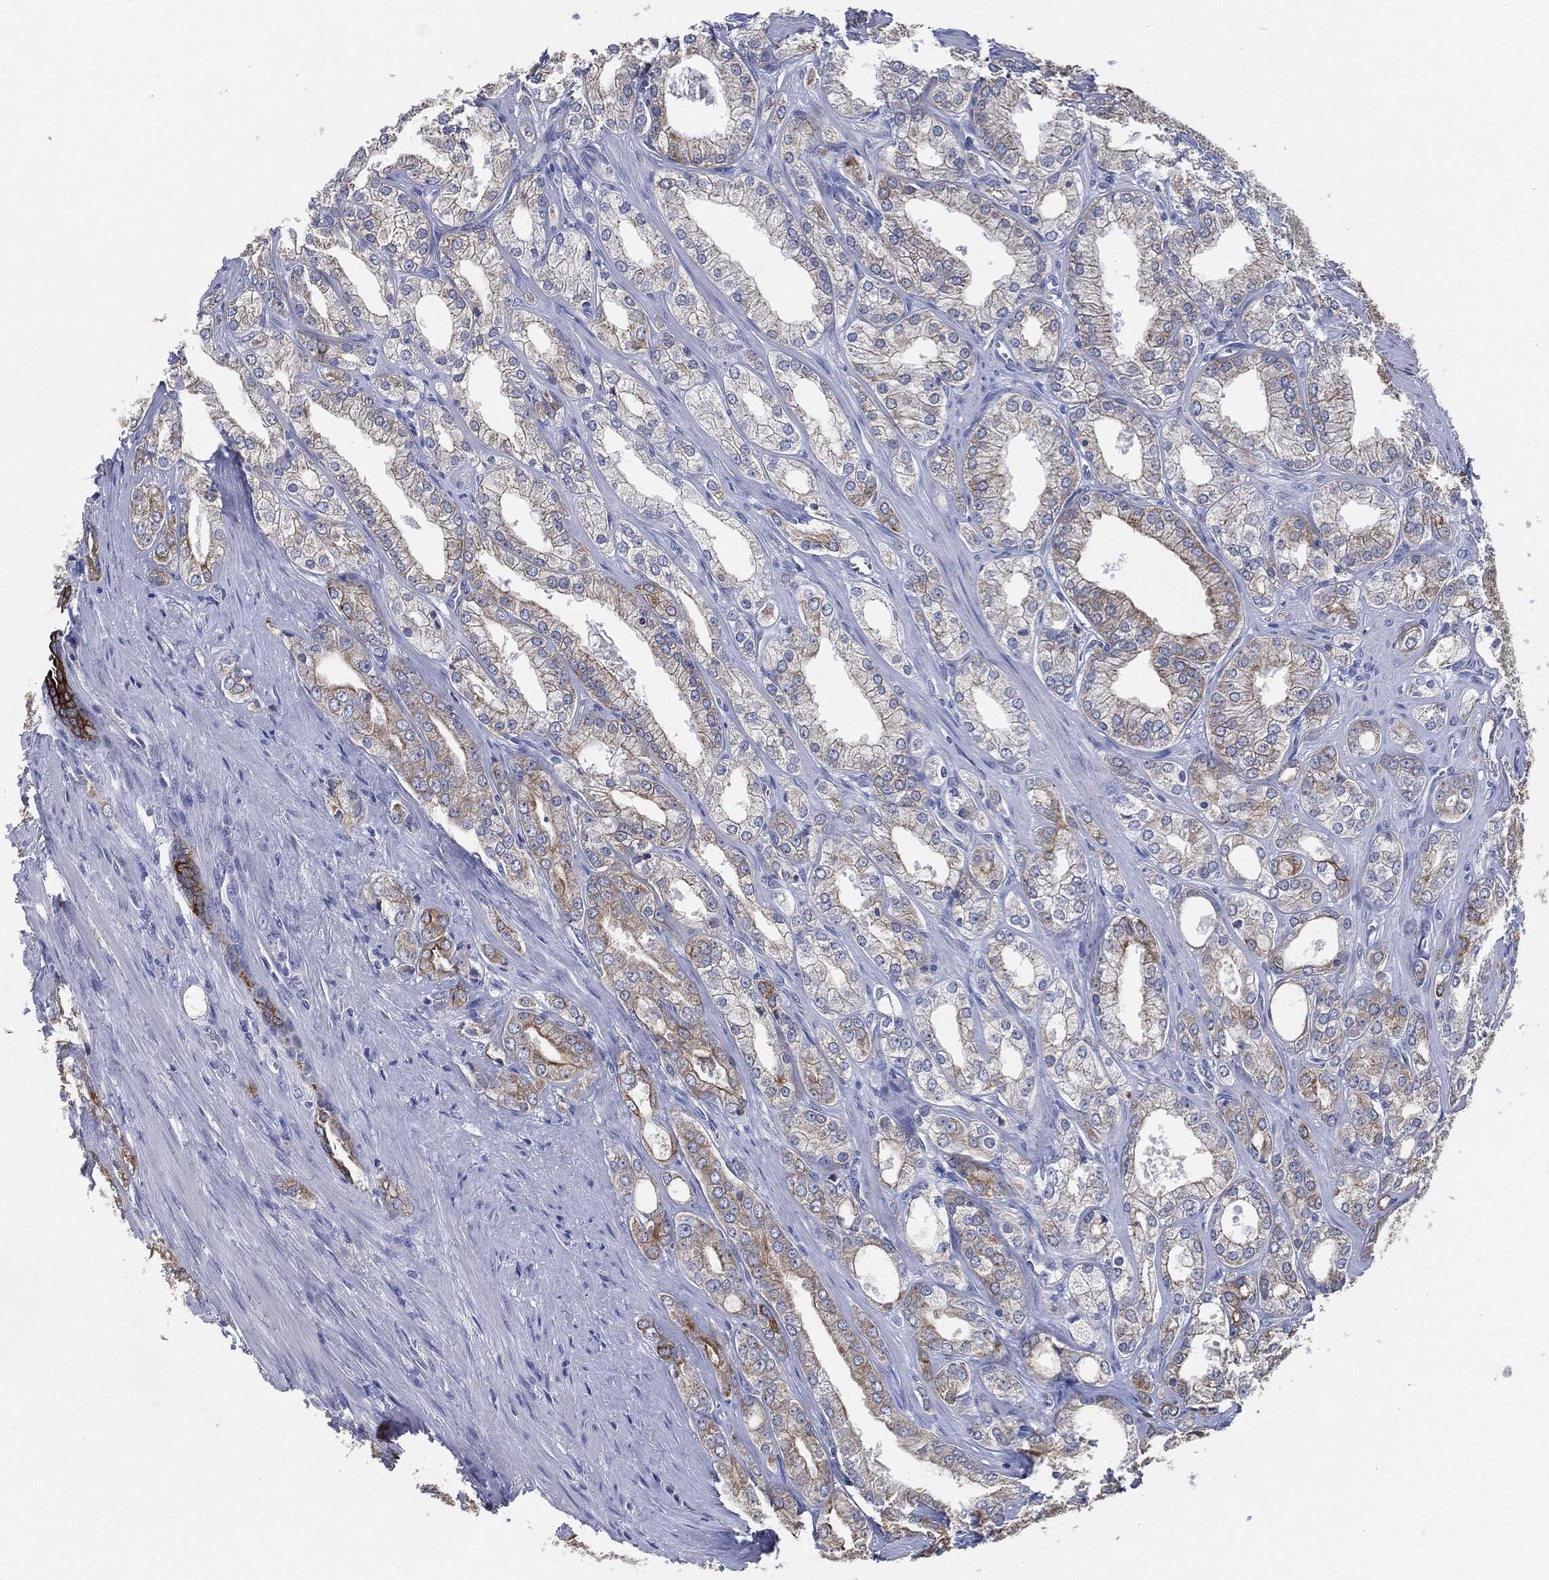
{"staining": {"intensity": "strong", "quantity": "25%-75%", "location": "cytoplasmic/membranous"}, "tissue": "prostate cancer", "cell_type": "Tumor cells", "image_type": "cancer", "snomed": [{"axis": "morphology", "description": "Adenocarcinoma, NOS"}, {"axis": "morphology", "description": "Adenocarcinoma, High grade"}, {"axis": "topography", "description": "Prostate"}], "caption": "Brown immunohistochemical staining in prostate cancer (adenocarcinoma) demonstrates strong cytoplasmic/membranous staining in approximately 25%-75% of tumor cells.", "gene": "SHROOM2", "patient": {"sex": "male", "age": 70}}